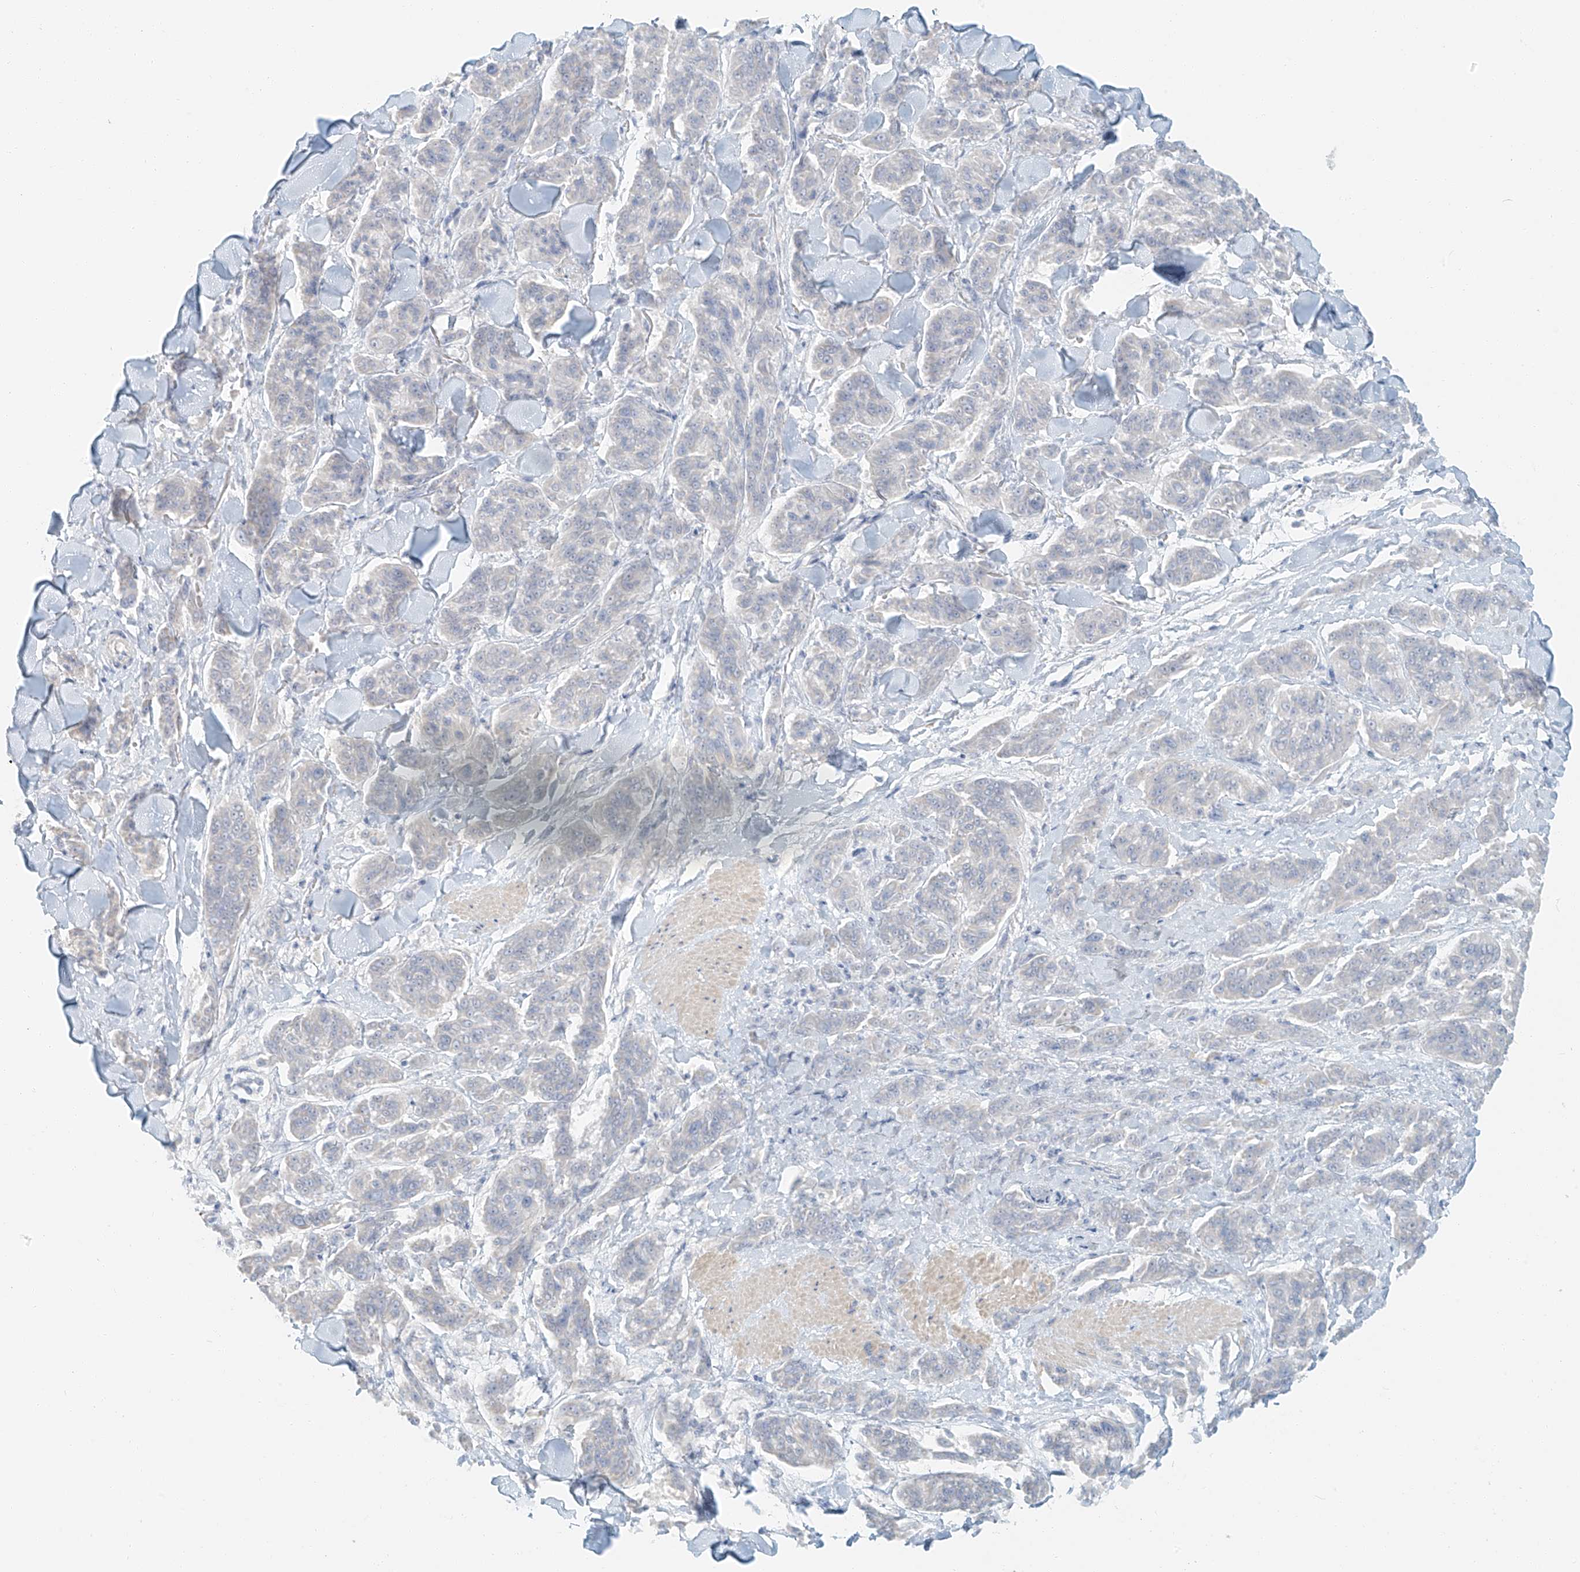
{"staining": {"intensity": "negative", "quantity": "none", "location": "none"}, "tissue": "melanoma", "cell_type": "Tumor cells", "image_type": "cancer", "snomed": [{"axis": "morphology", "description": "Malignant melanoma, NOS"}, {"axis": "topography", "description": "Skin"}], "caption": "Immunohistochemistry of melanoma exhibits no expression in tumor cells. (DAB IHC, high magnification).", "gene": "PGC", "patient": {"sex": "male", "age": 53}}